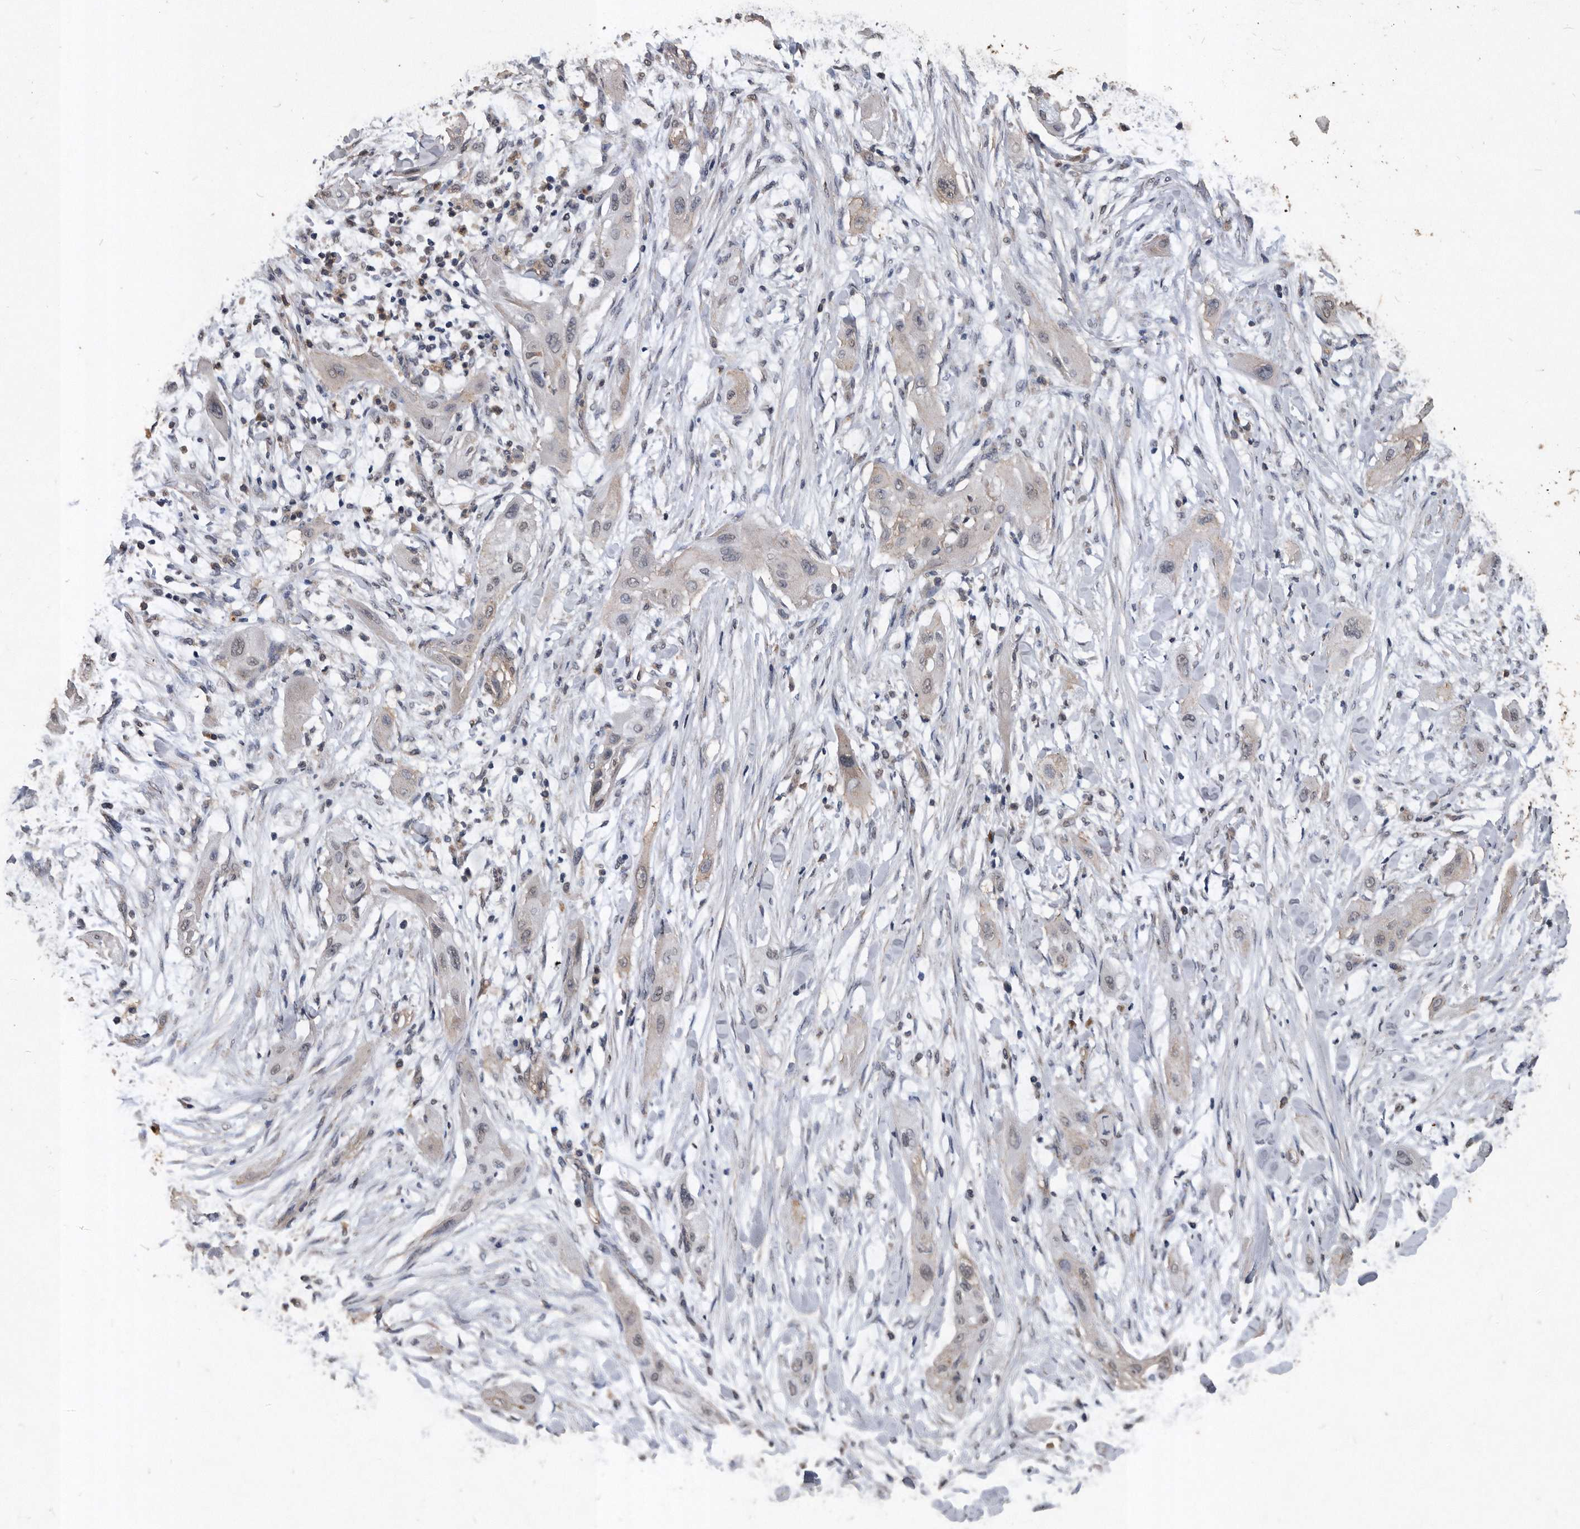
{"staining": {"intensity": "weak", "quantity": "<25%", "location": "cytoplasmic/membranous"}, "tissue": "lung cancer", "cell_type": "Tumor cells", "image_type": "cancer", "snomed": [{"axis": "morphology", "description": "Squamous cell carcinoma, NOS"}, {"axis": "topography", "description": "Lung"}], "caption": "Tumor cells are negative for brown protein staining in lung cancer (squamous cell carcinoma).", "gene": "NRBP1", "patient": {"sex": "female", "age": 47}}